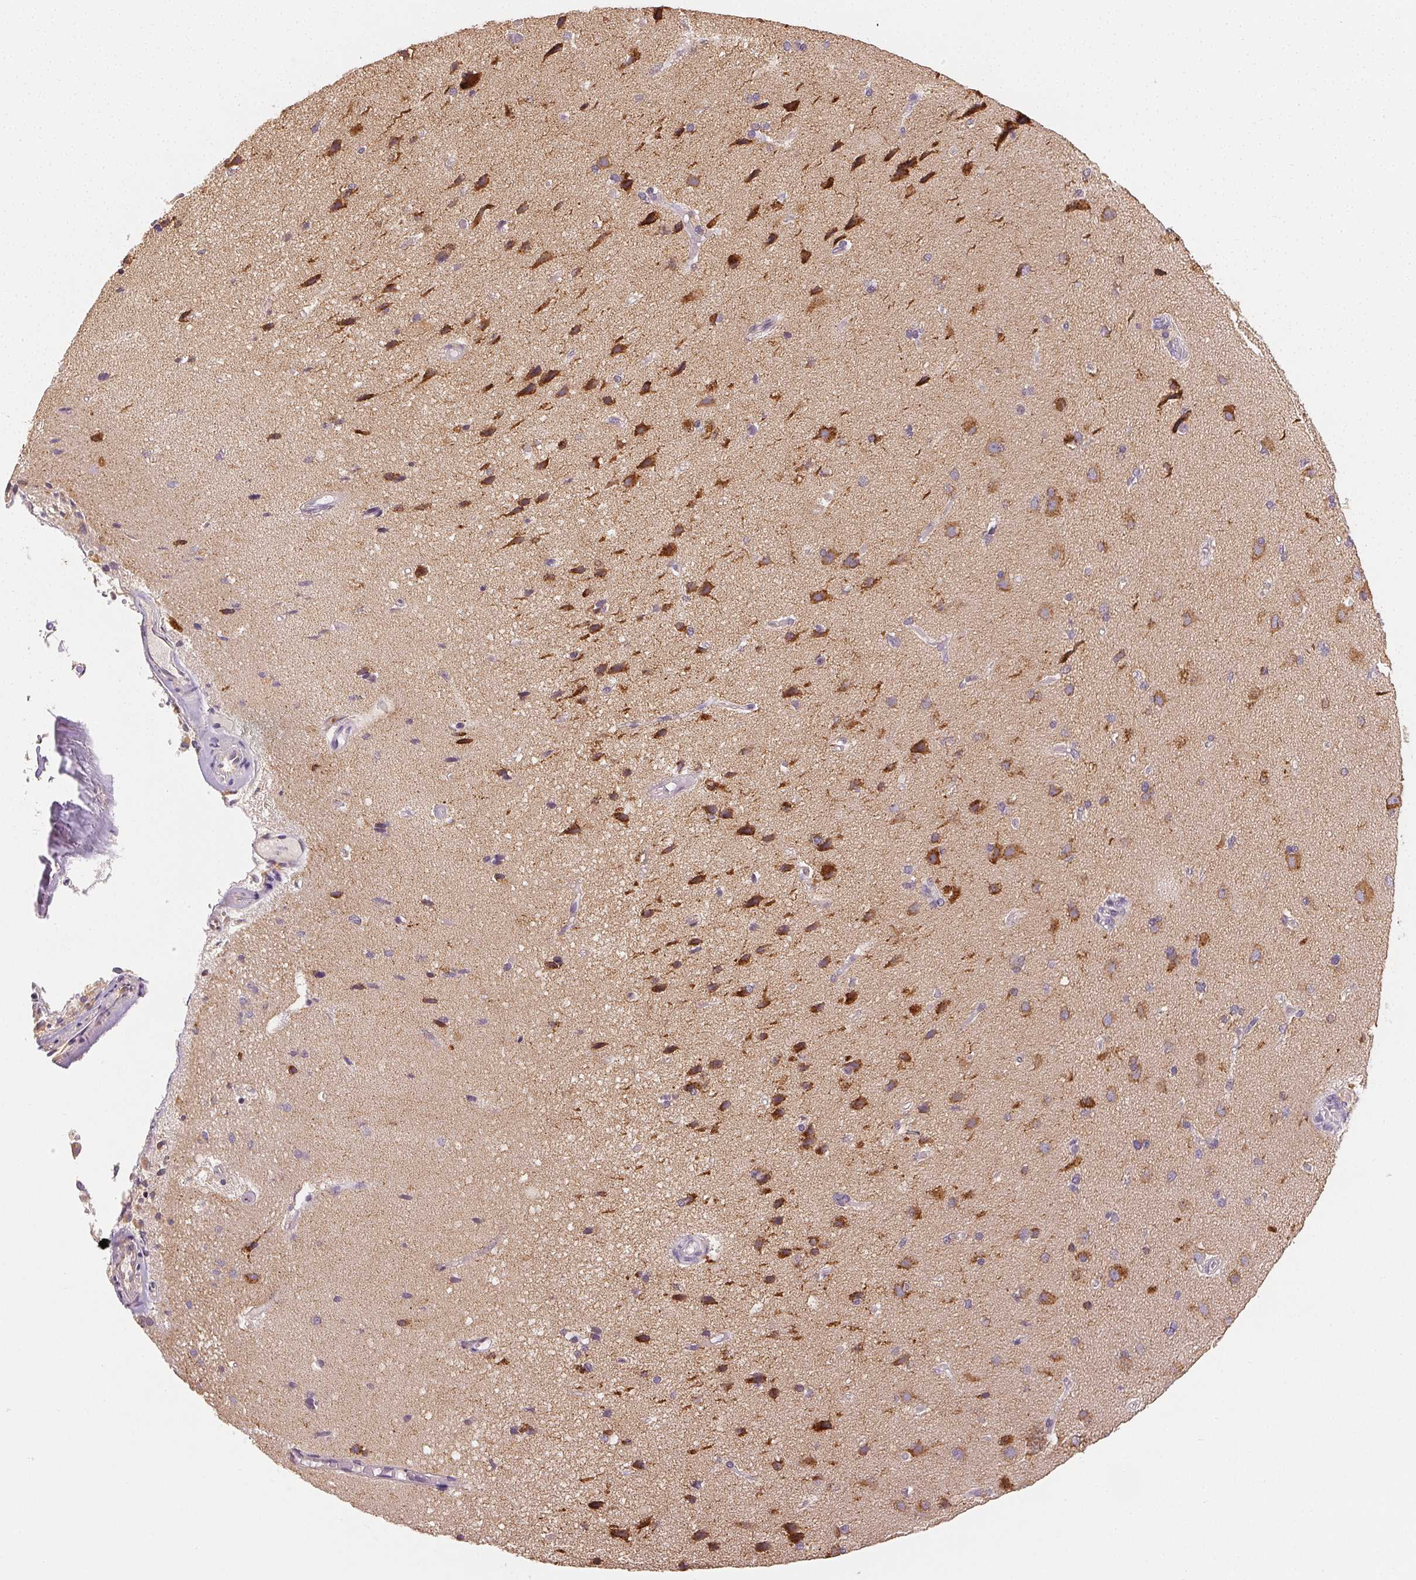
{"staining": {"intensity": "weak", "quantity": "<25%", "location": "cytoplasmic/membranous"}, "tissue": "cerebral cortex", "cell_type": "Endothelial cells", "image_type": "normal", "snomed": [{"axis": "morphology", "description": "Normal tissue, NOS"}, {"axis": "morphology", "description": "Glioma, malignant, High grade"}, {"axis": "topography", "description": "Cerebral cortex"}], "caption": "Photomicrograph shows no significant protein positivity in endothelial cells of unremarkable cerebral cortex.", "gene": "SEZ6L2", "patient": {"sex": "male", "age": 71}}